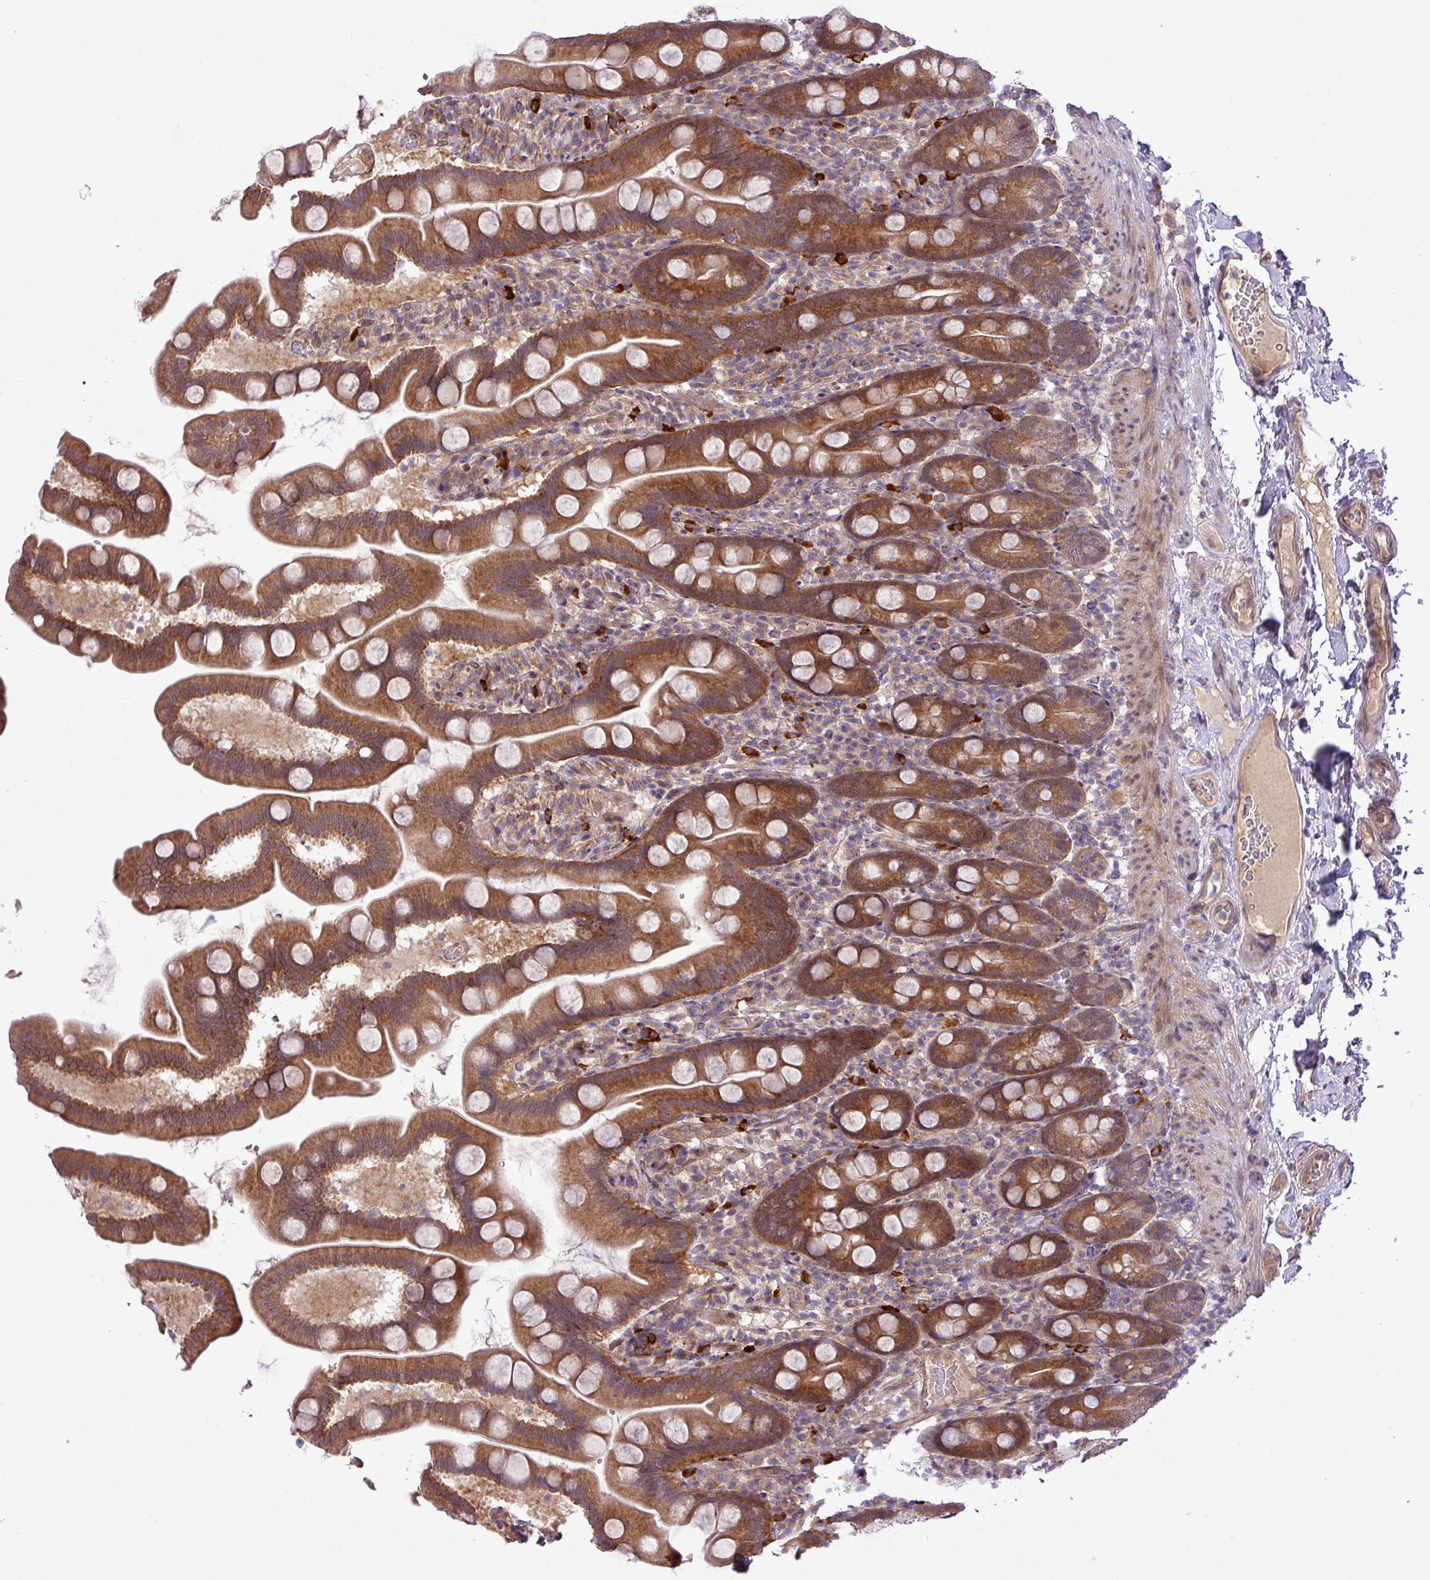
{"staining": {"intensity": "strong", "quantity": ">75%", "location": "cytoplasmic/membranous"}, "tissue": "small intestine", "cell_type": "Glandular cells", "image_type": "normal", "snomed": [{"axis": "morphology", "description": "Normal tissue, NOS"}, {"axis": "topography", "description": "Small intestine"}], "caption": "The image exhibits a brown stain indicating the presence of a protein in the cytoplasmic/membranous of glandular cells in small intestine.", "gene": "FAM222B", "patient": {"sex": "female", "age": 68}}